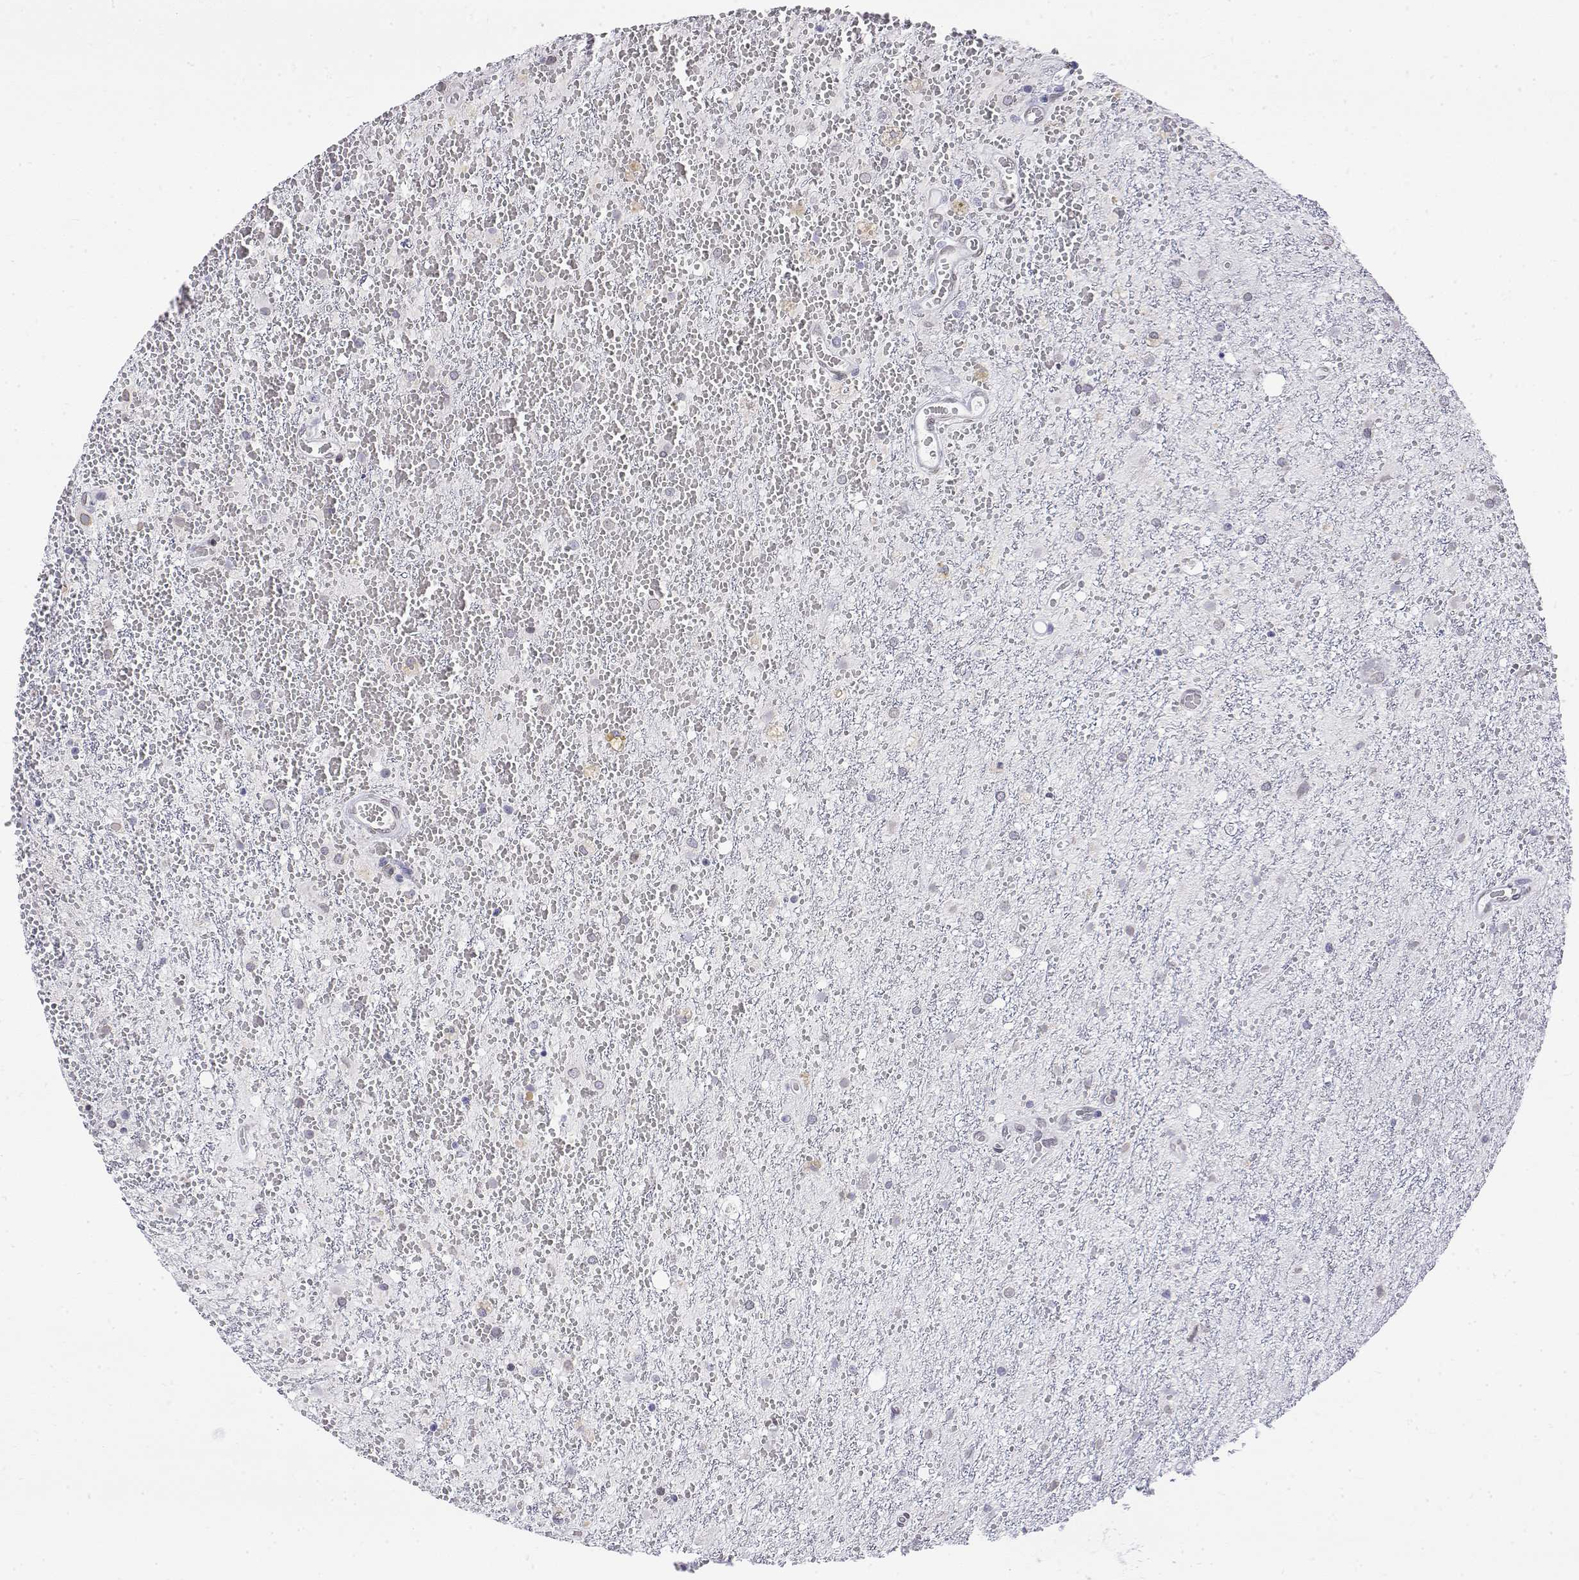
{"staining": {"intensity": "weak", "quantity": "<25%", "location": "nuclear"}, "tissue": "glioma", "cell_type": "Tumor cells", "image_type": "cancer", "snomed": [{"axis": "morphology", "description": "Glioma, malignant, Low grade"}, {"axis": "topography", "description": "Cerebellum"}], "caption": "The immunohistochemistry (IHC) histopathology image has no significant expression in tumor cells of malignant glioma (low-grade) tissue.", "gene": "ZNF532", "patient": {"sex": "female", "age": 14}}